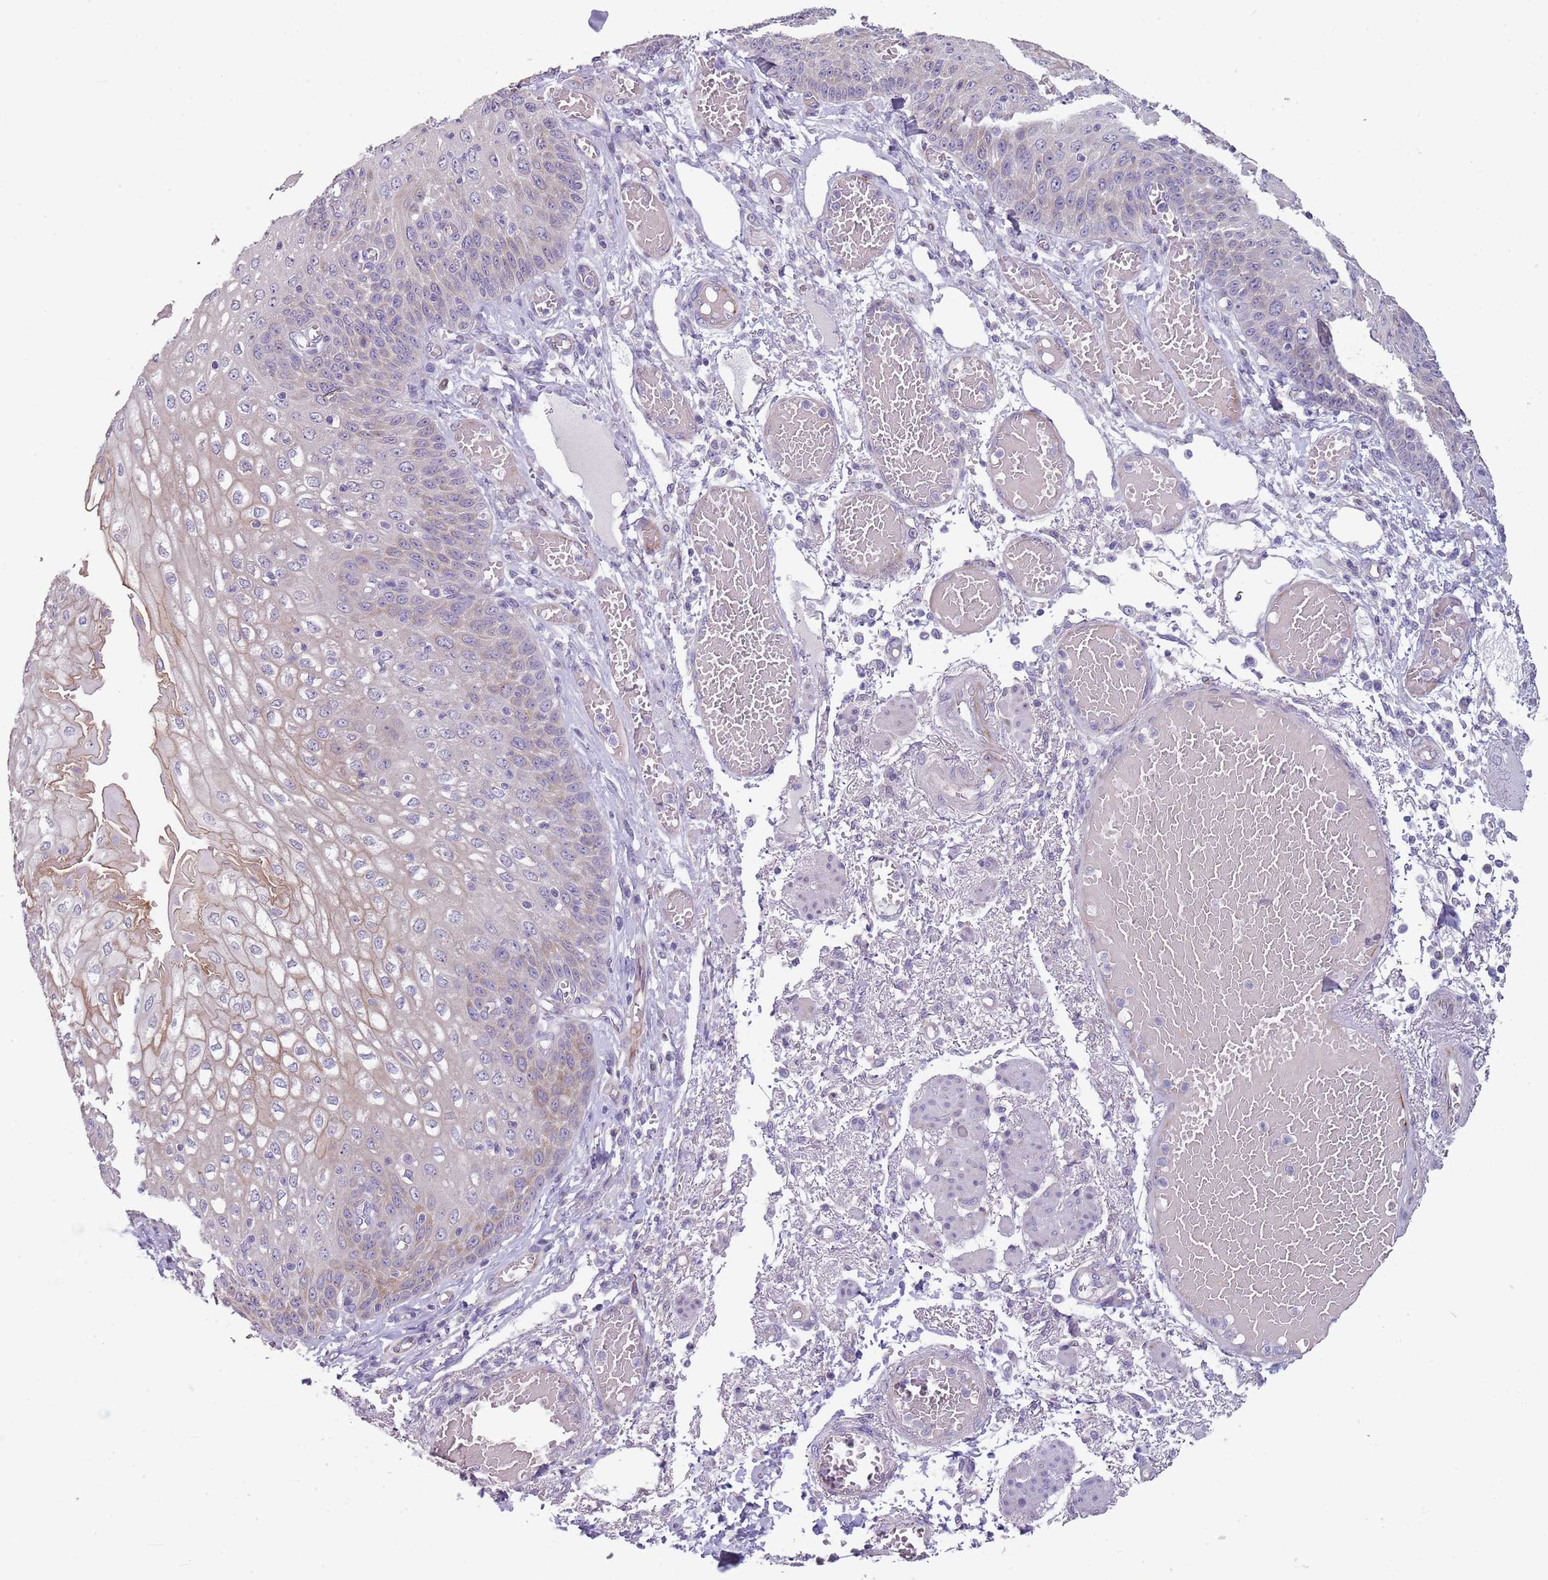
{"staining": {"intensity": "weak", "quantity": "<25%", "location": "cytoplasmic/membranous"}, "tissue": "esophagus", "cell_type": "Squamous epithelial cells", "image_type": "normal", "snomed": [{"axis": "morphology", "description": "Normal tissue, NOS"}, {"axis": "topography", "description": "Esophagus"}], "caption": "Unremarkable esophagus was stained to show a protein in brown. There is no significant positivity in squamous epithelial cells.", "gene": "ZNF583", "patient": {"sex": "male", "age": 81}}